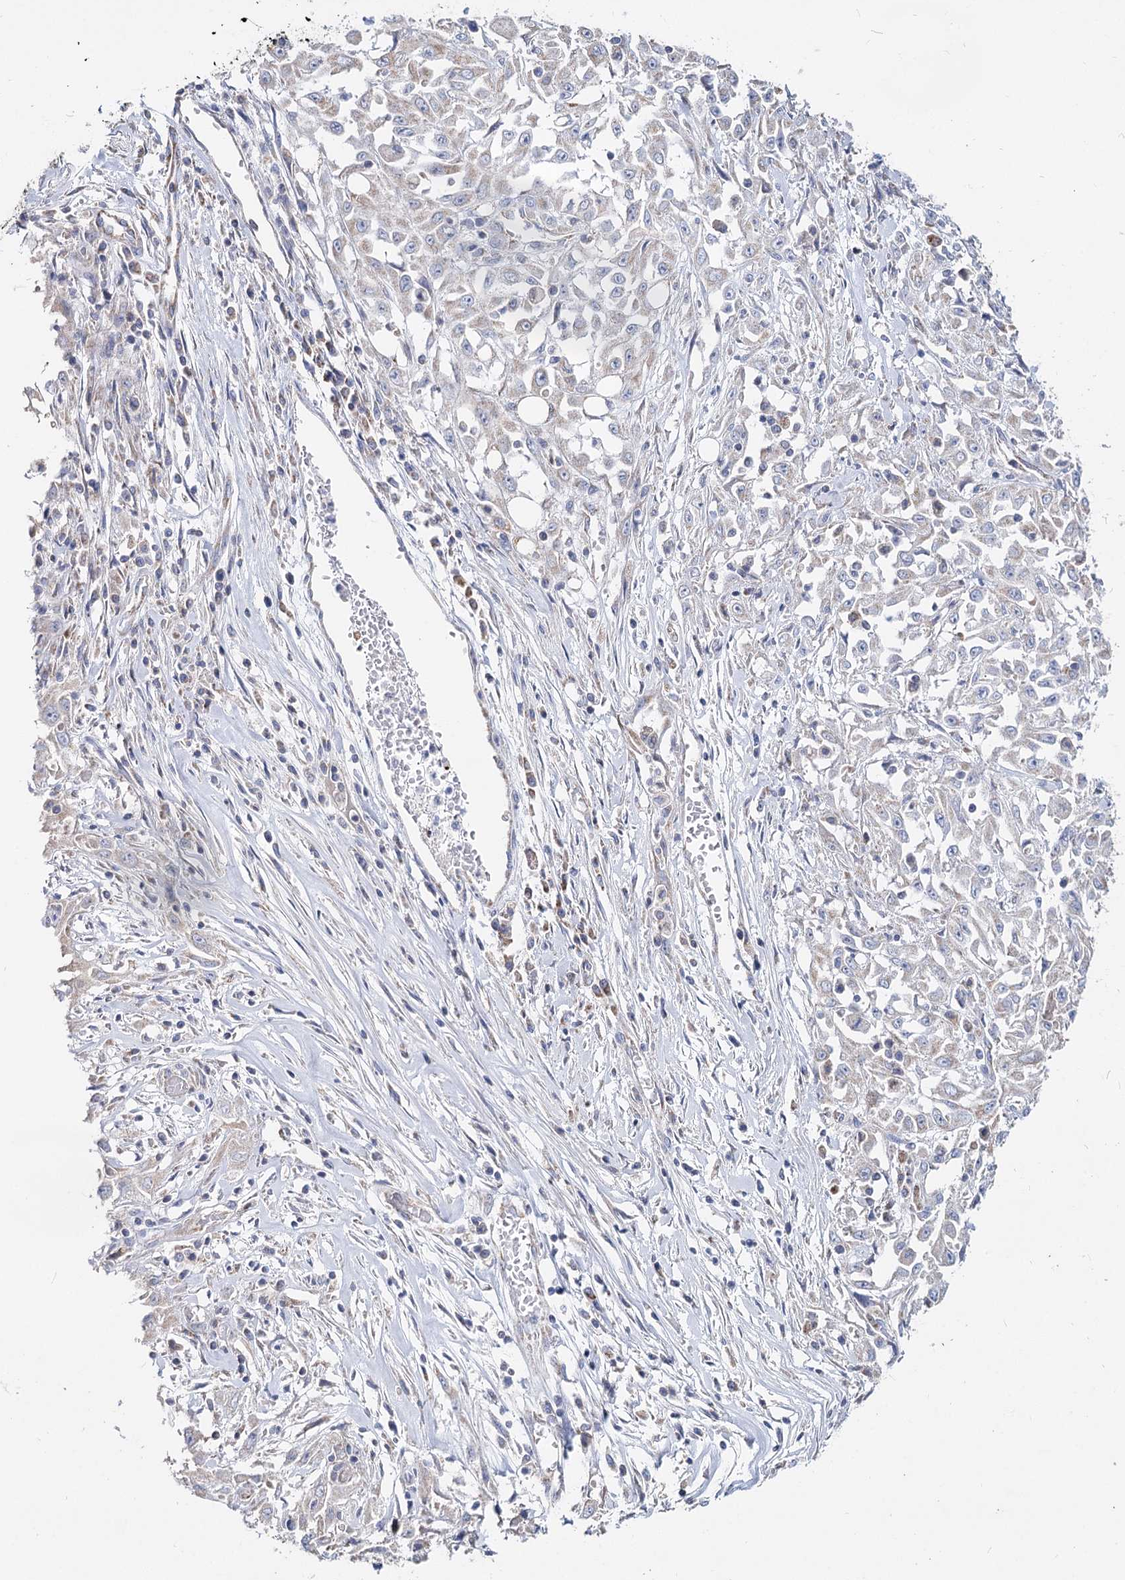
{"staining": {"intensity": "negative", "quantity": "none", "location": "none"}, "tissue": "skin cancer", "cell_type": "Tumor cells", "image_type": "cancer", "snomed": [{"axis": "morphology", "description": "Squamous cell carcinoma, NOS"}, {"axis": "morphology", "description": "Squamous cell carcinoma, metastatic, NOS"}, {"axis": "topography", "description": "Skin"}, {"axis": "topography", "description": "Lymph node"}], "caption": "Skin cancer (metastatic squamous cell carcinoma) stained for a protein using immunohistochemistry reveals no expression tumor cells.", "gene": "MCCC2", "patient": {"sex": "male", "age": 75}}